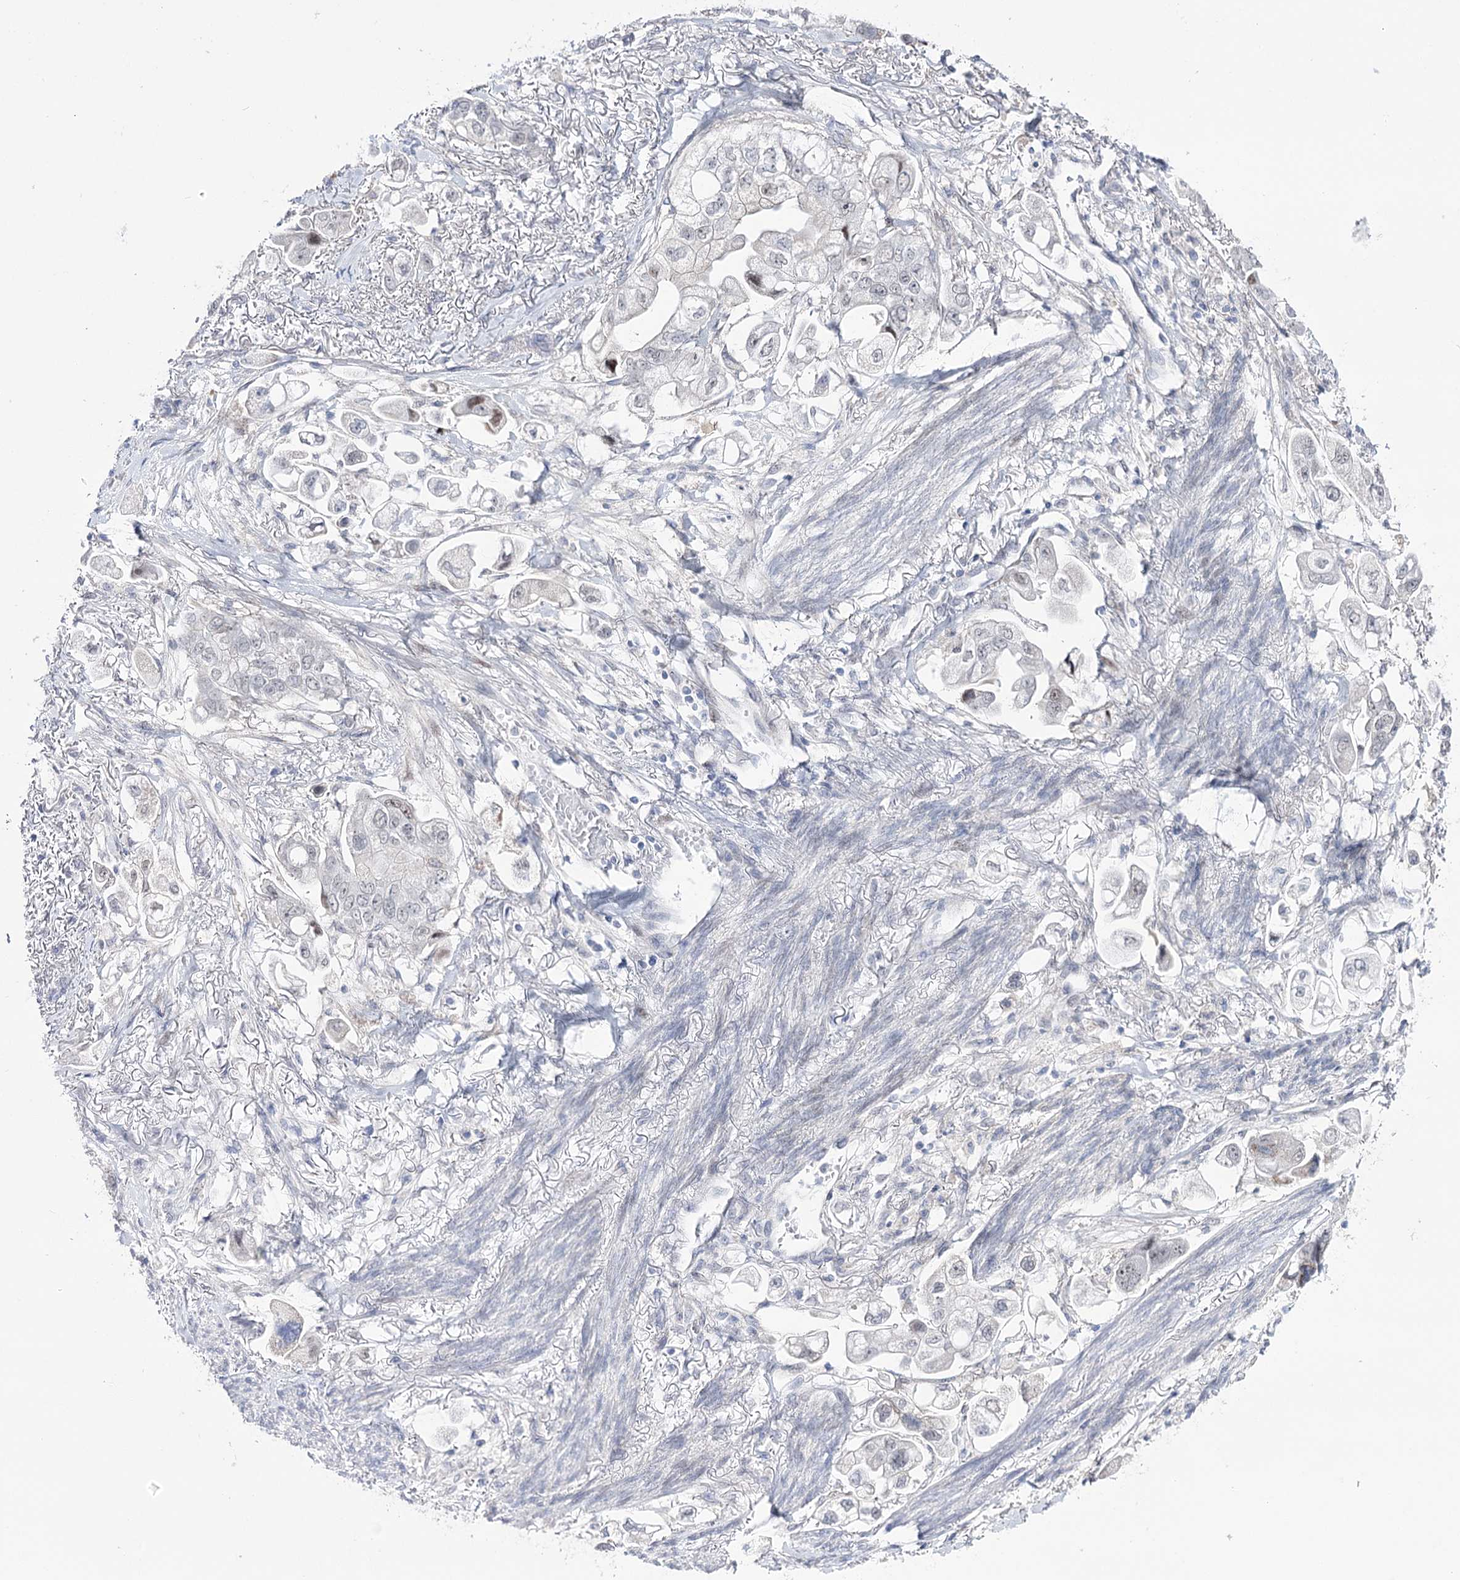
{"staining": {"intensity": "negative", "quantity": "none", "location": "none"}, "tissue": "stomach cancer", "cell_type": "Tumor cells", "image_type": "cancer", "snomed": [{"axis": "morphology", "description": "Adenocarcinoma, NOS"}, {"axis": "topography", "description": "Stomach"}], "caption": "An immunohistochemistry (IHC) histopathology image of adenocarcinoma (stomach) is shown. There is no staining in tumor cells of adenocarcinoma (stomach). (Stains: DAB immunohistochemistry (IHC) with hematoxylin counter stain, Microscopy: brightfield microscopy at high magnification).", "gene": "RBM15B", "patient": {"sex": "male", "age": 62}}